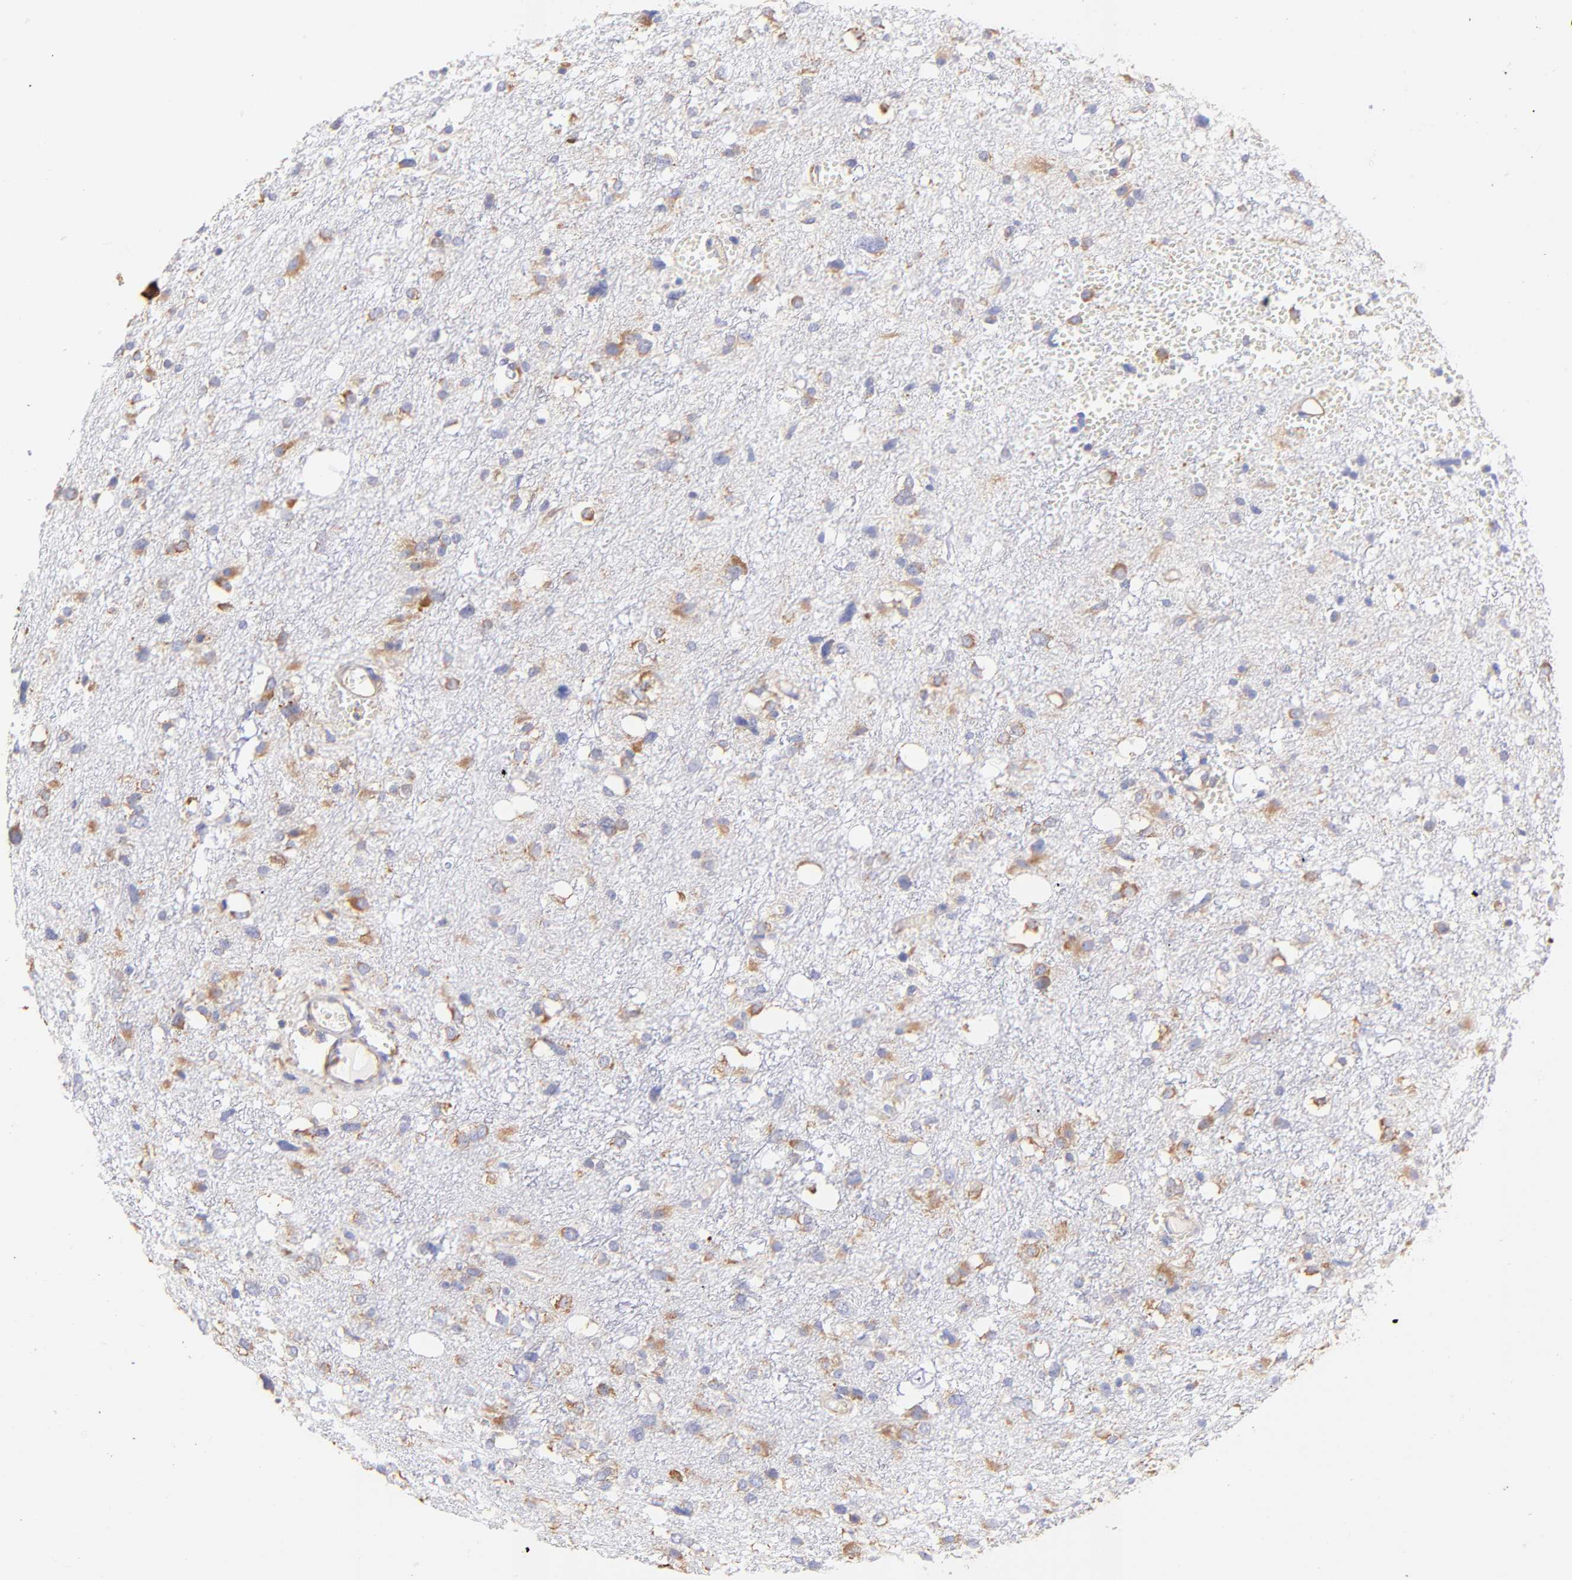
{"staining": {"intensity": "weak", "quantity": "<25%", "location": "cytoplasmic/membranous"}, "tissue": "glioma", "cell_type": "Tumor cells", "image_type": "cancer", "snomed": [{"axis": "morphology", "description": "Glioma, malignant, High grade"}, {"axis": "topography", "description": "Brain"}], "caption": "An image of human malignant glioma (high-grade) is negative for staining in tumor cells.", "gene": "RPL30", "patient": {"sex": "female", "age": 59}}